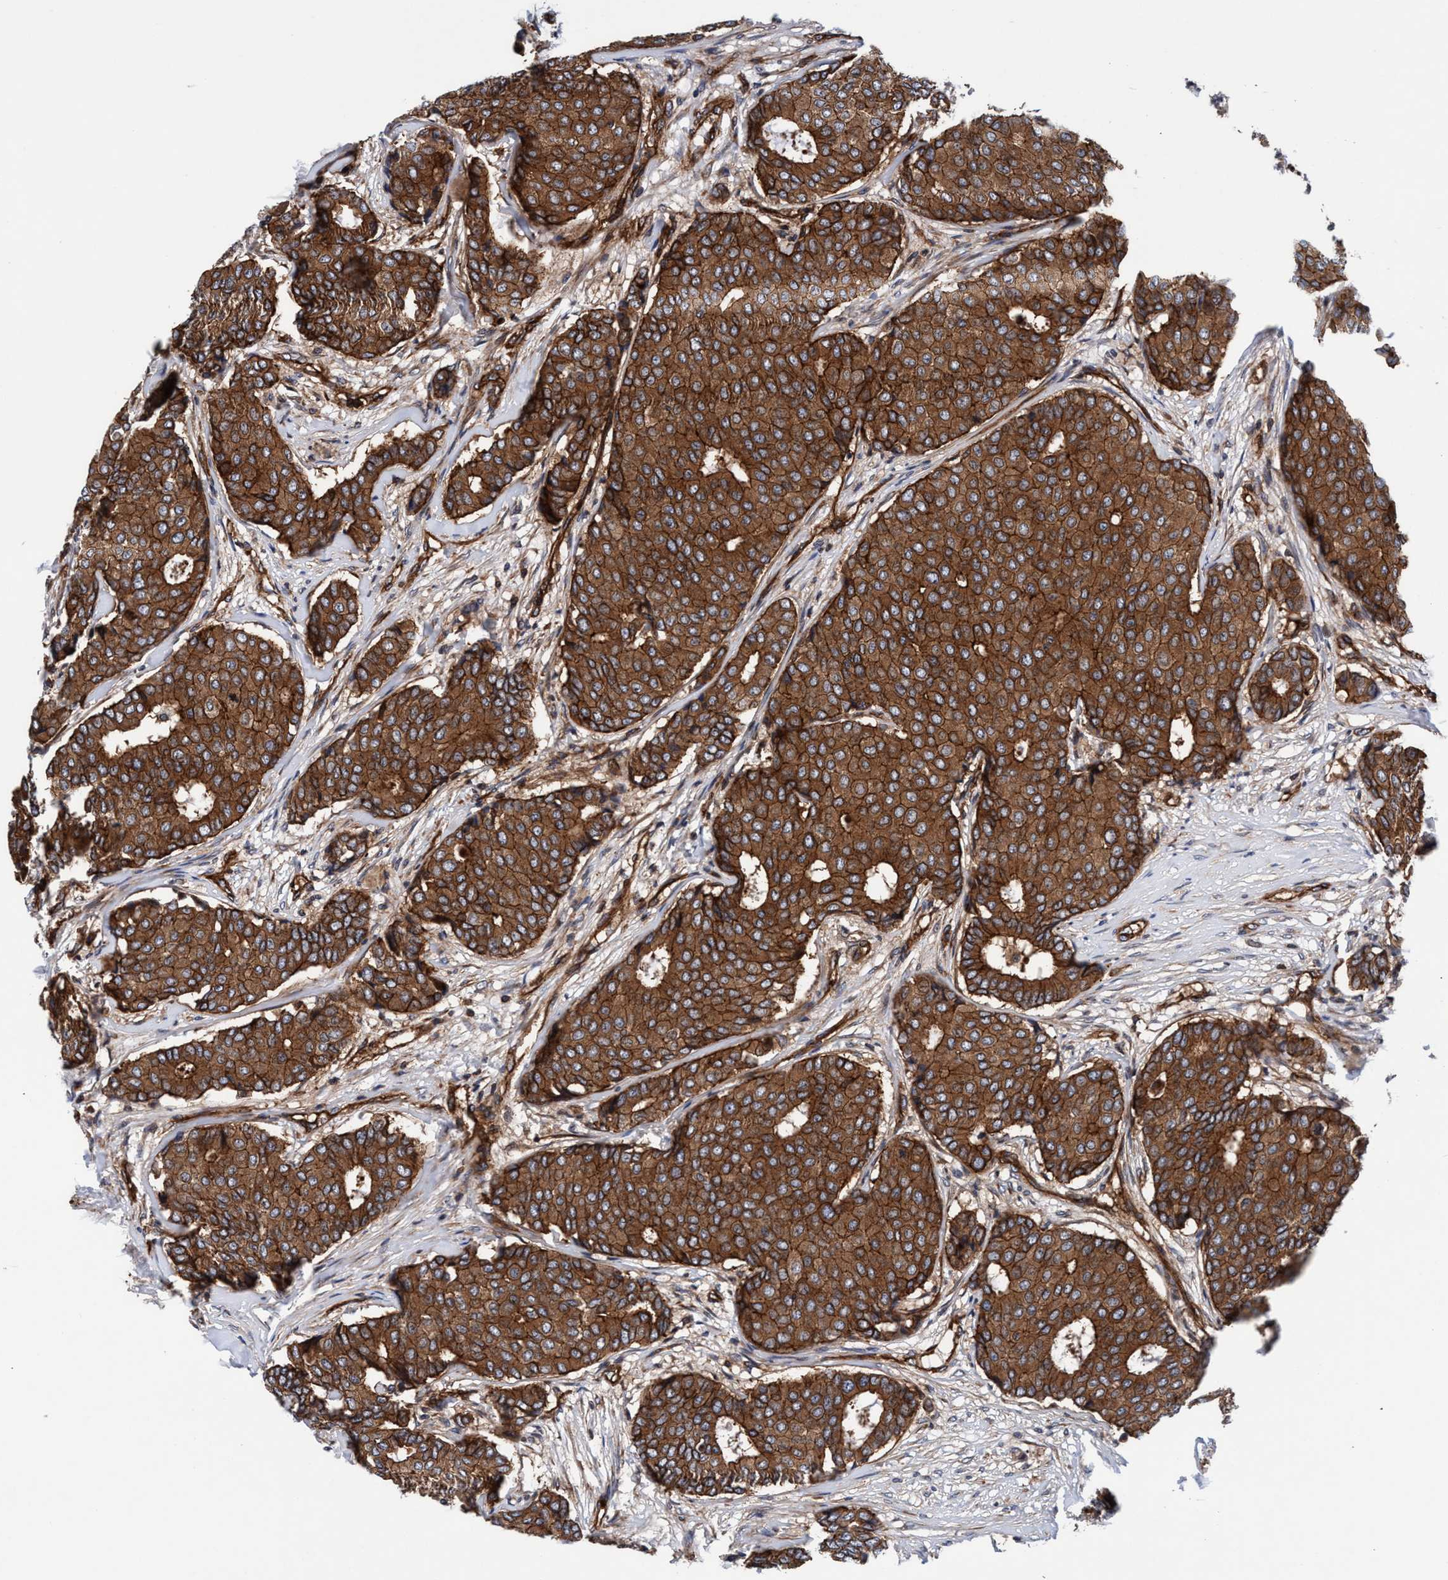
{"staining": {"intensity": "strong", "quantity": ">75%", "location": "cytoplasmic/membranous"}, "tissue": "breast cancer", "cell_type": "Tumor cells", "image_type": "cancer", "snomed": [{"axis": "morphology", "description": "Duct carcinoma"}, {"axis": "topography", "description": "Breast"}], "caption": "Immunohistochemistry (IHC) image of breast intraductal carcinoma stained for a protein (brown), which exhibits high levels of strong cytoplasmic/membranous staining in about >75% of tumor cells.", "gene": "MCM3AP", "patient": {"sex": "female", "age": 75}}